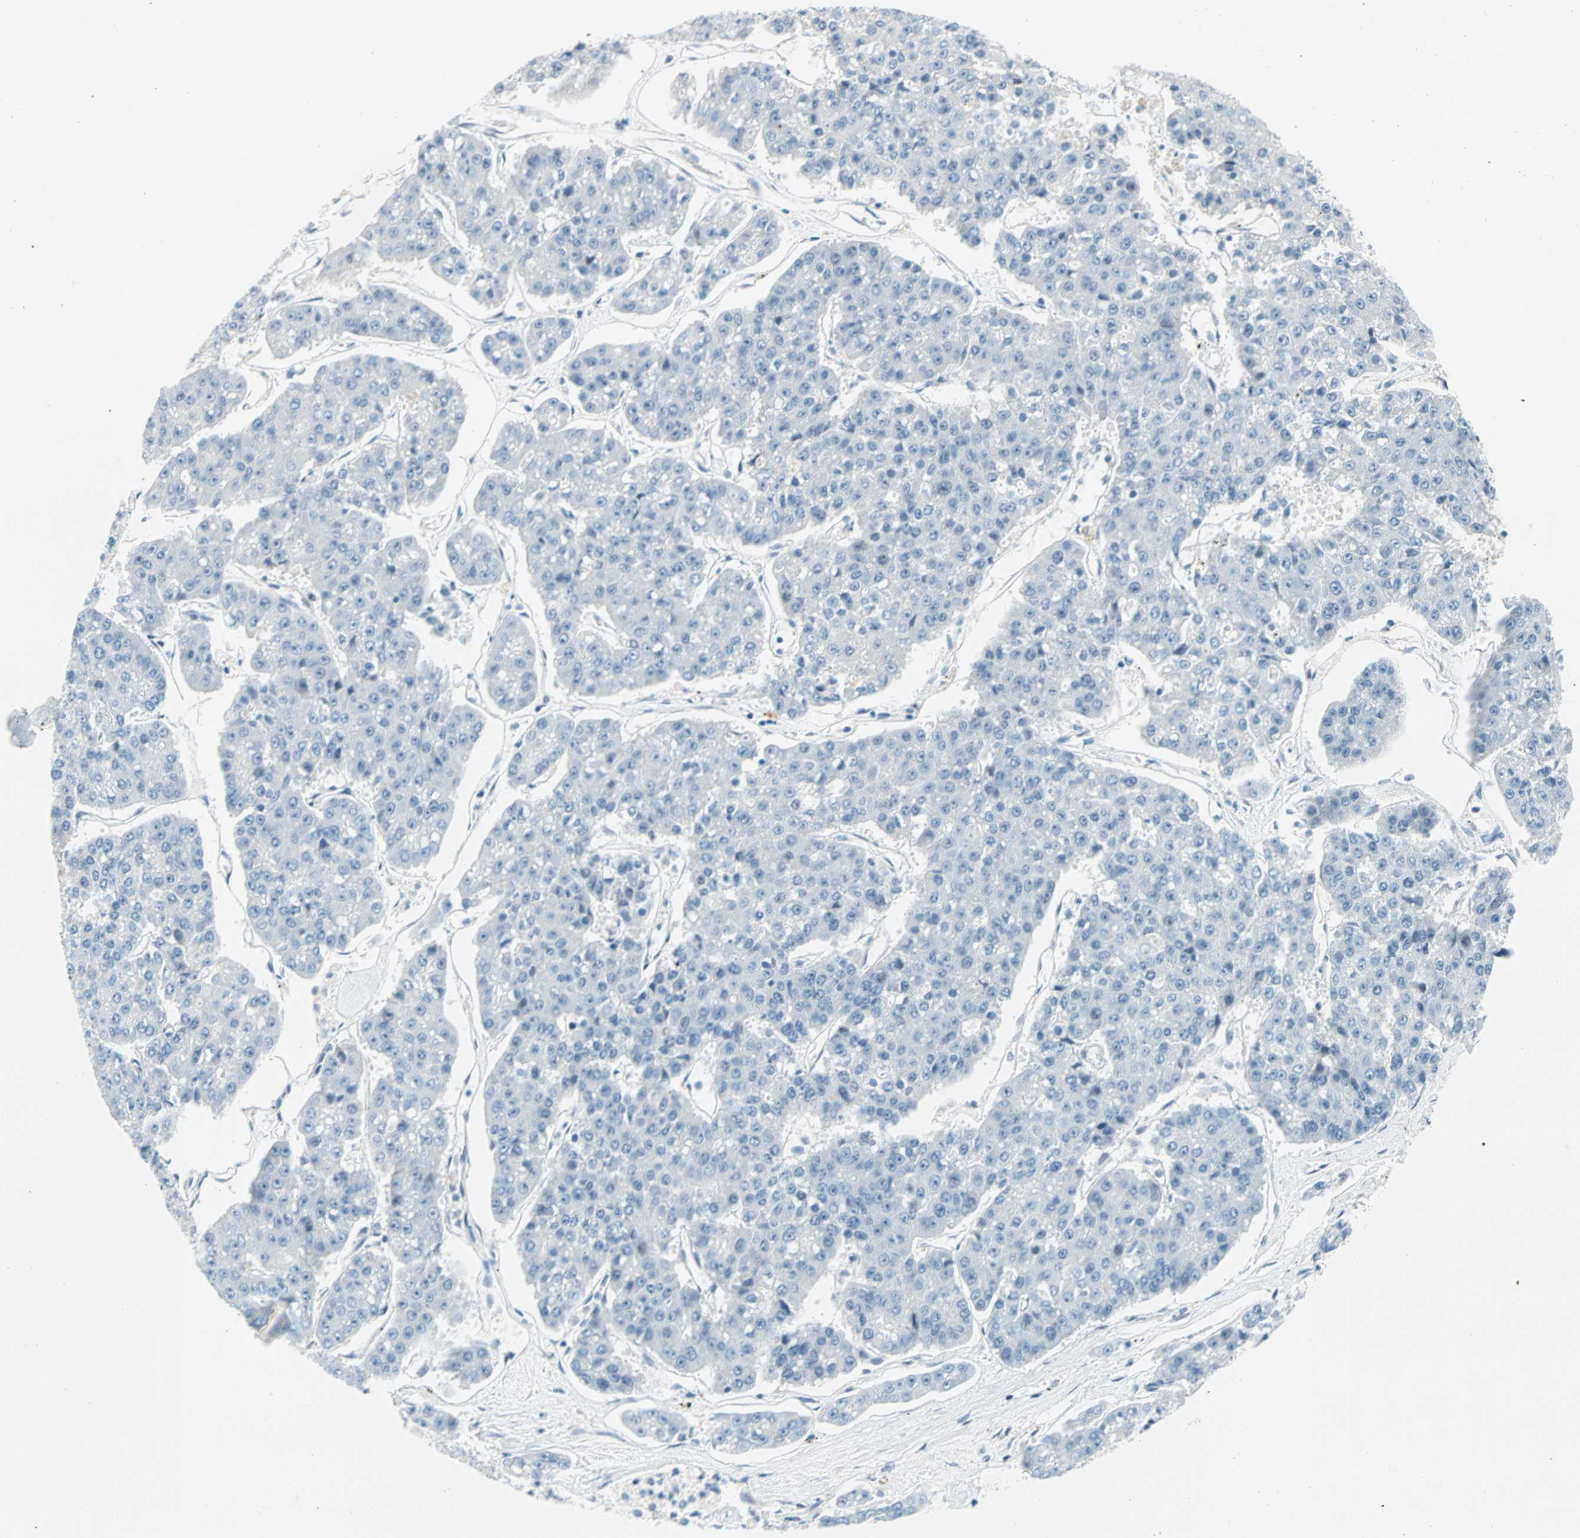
{"staining": {"intensity": "negative", "quantity": "none", "location": "none"}, "tissue": "pancreatic cancer", "cell_type": "Tumor cells", "image_type": "cancer", "snomed": [{"axis": "morphology", "description": "Adenocarcinoma, NOS"}, {"axis": "topography", "description": "Pancreas"}], "caption": "Histopathology image shows no significant protein positivity in tumor cells of adenocarcinoma (pancreatic).", "gene": "TMEM163", "patient": {"sex": "male", "age": 50}}